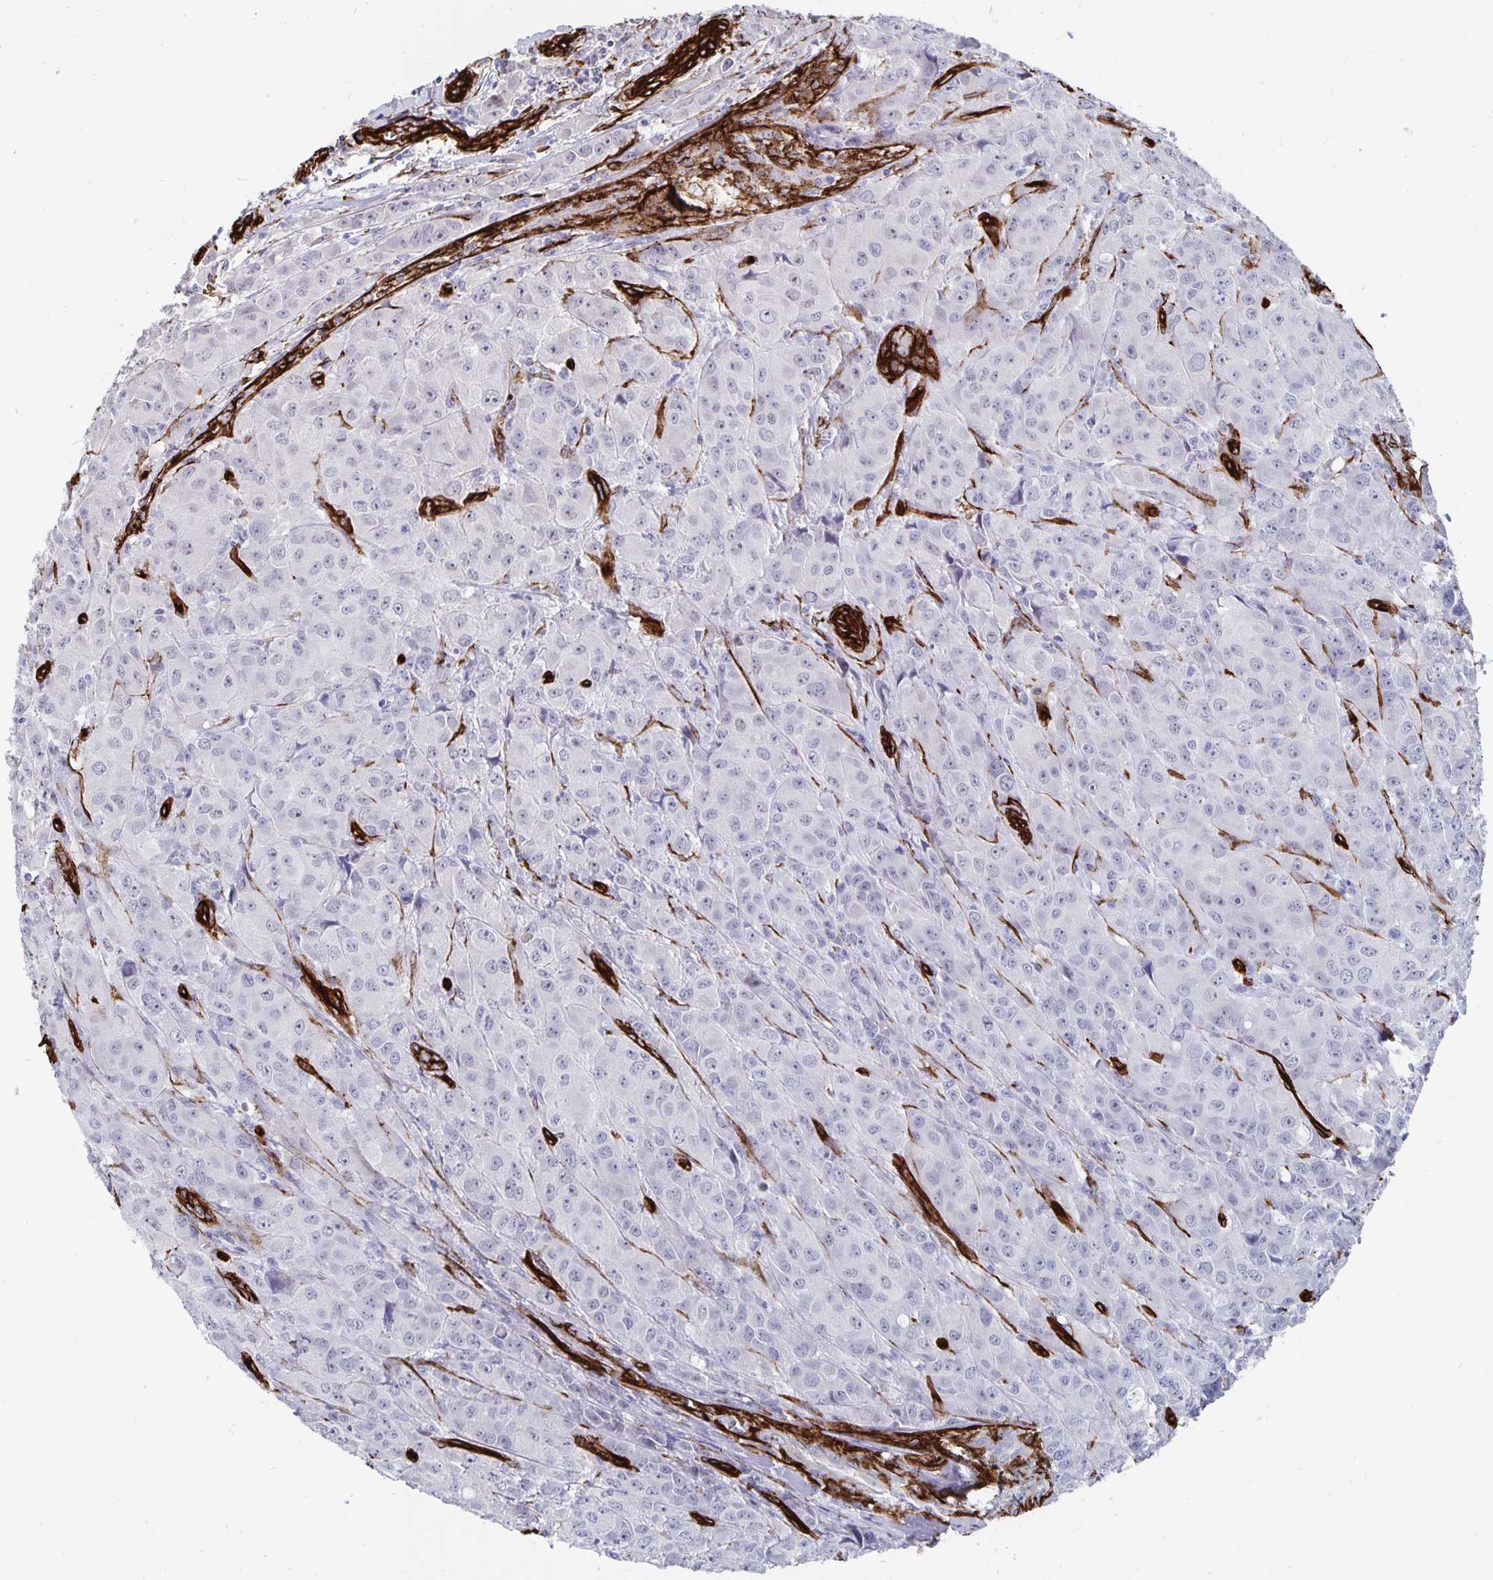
{"staining": {"intensity": "negative", "quantity": "none", "location": "none"}, "tissue": "breast cancer", "cell_type": "Tumor cells", "image_type": "cancer", "snomed": [{"axis": "morphology", "description": "Normal tissue, NOS"}, {"axis": "morphology", "description": "Duct carcinoma"}, {"axis": "topography", "description": "Breast"}], "caption": "This is a image of IHC staining of invasive ductal carcinoma (breast), which shows no expression in tumor cells.", "gene": "DCHS2", "patient": {"sex": "female", "age": 43}}